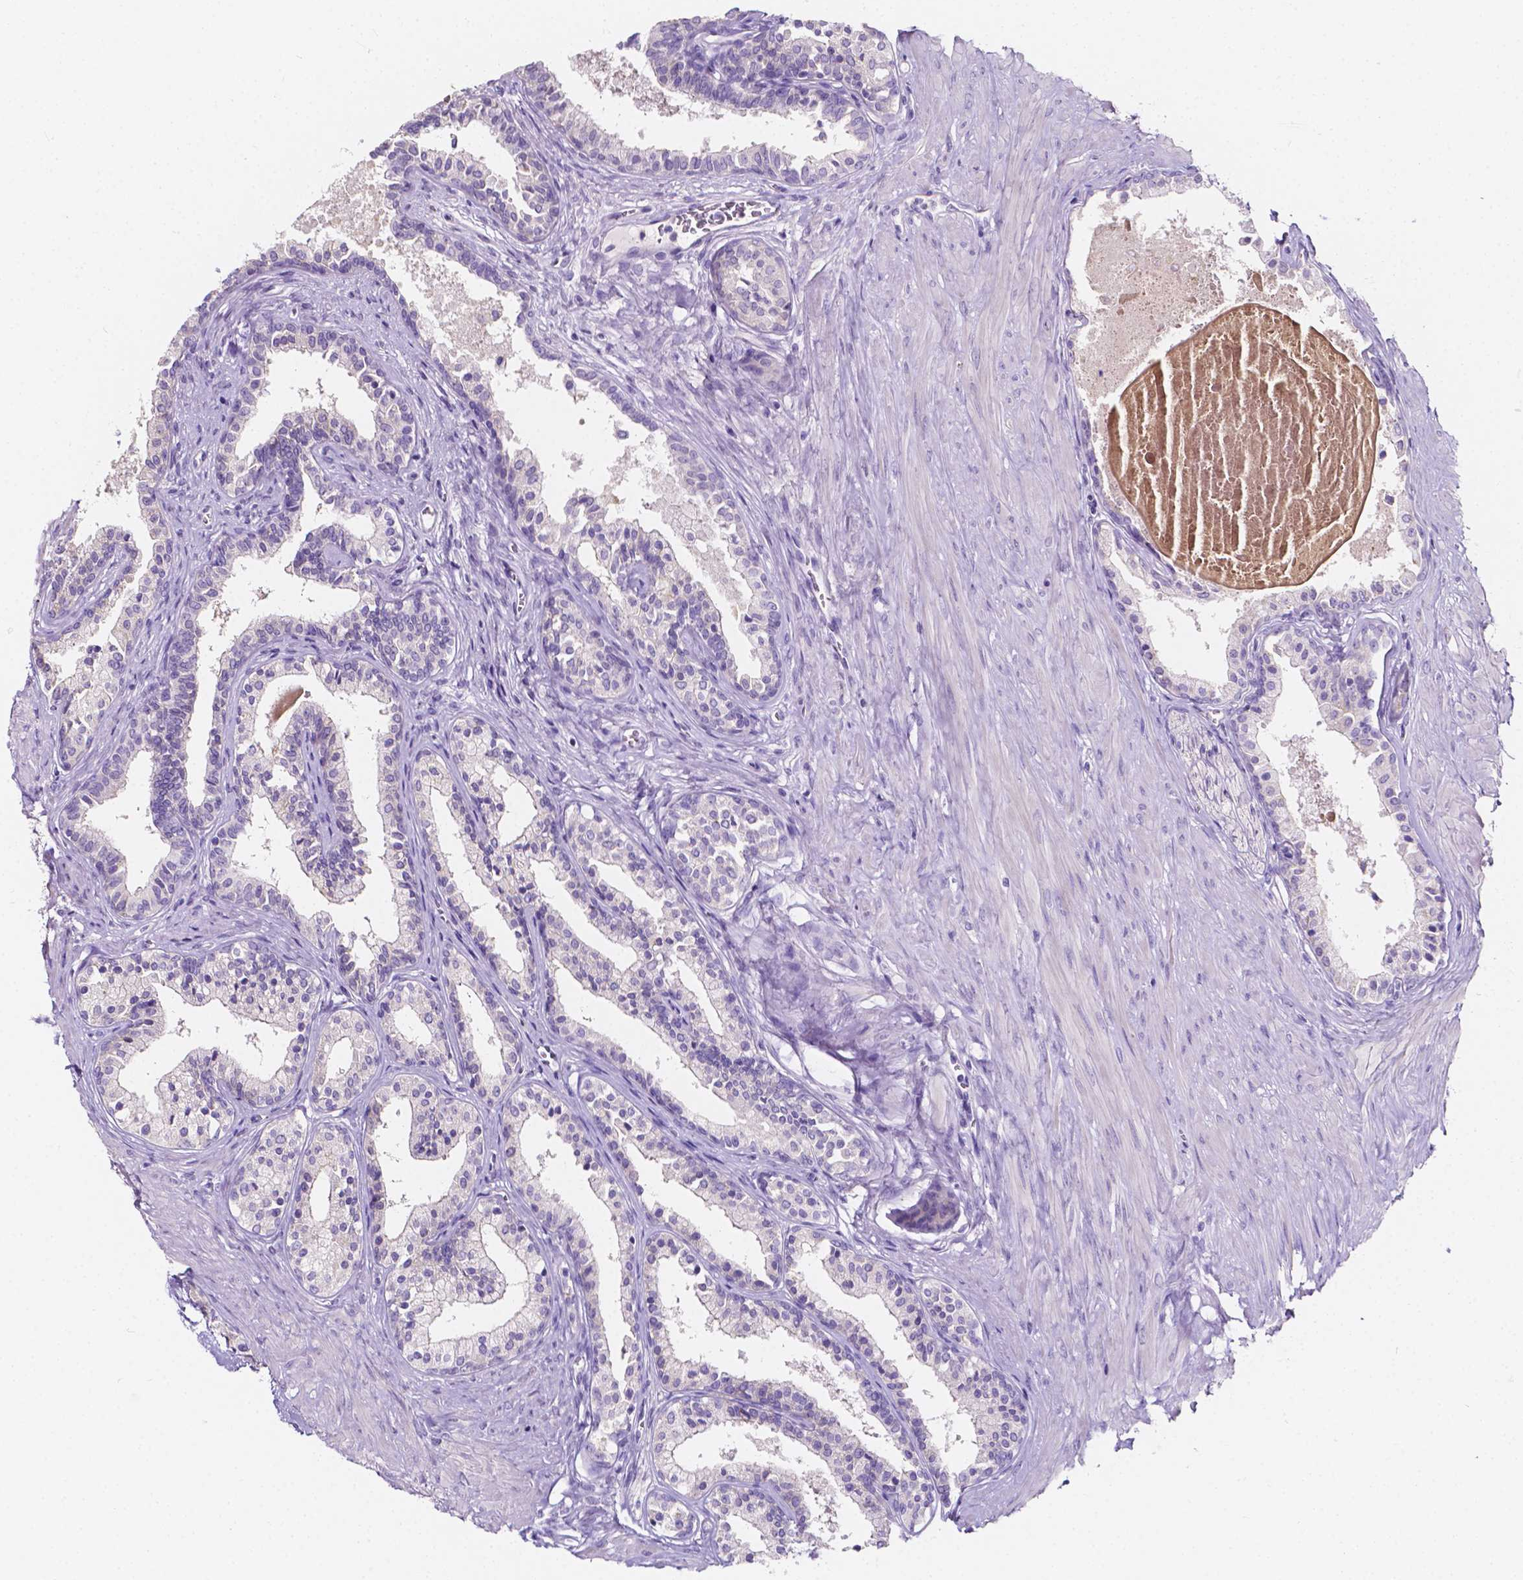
{"staining": {"intensity": "negative", "quantity": "none", "location": "none"}, "tissue": "prostate", "cell_type": "Glandular cells", "image_type": "normal", "snomed": [{"axis": "morphology", "description": "Normal tissue, NOS"}, {"axis": "topography", "description": "Prostate"}], "caption": "IHC histopathology image of benign prostate: prostate stained with DAB (3,3'-diaminobenzidine) demonstrates no significant protein staining in glandular cells.", "gene": "CLSTN2", "patient": {"sex": "male", "age": 61}}